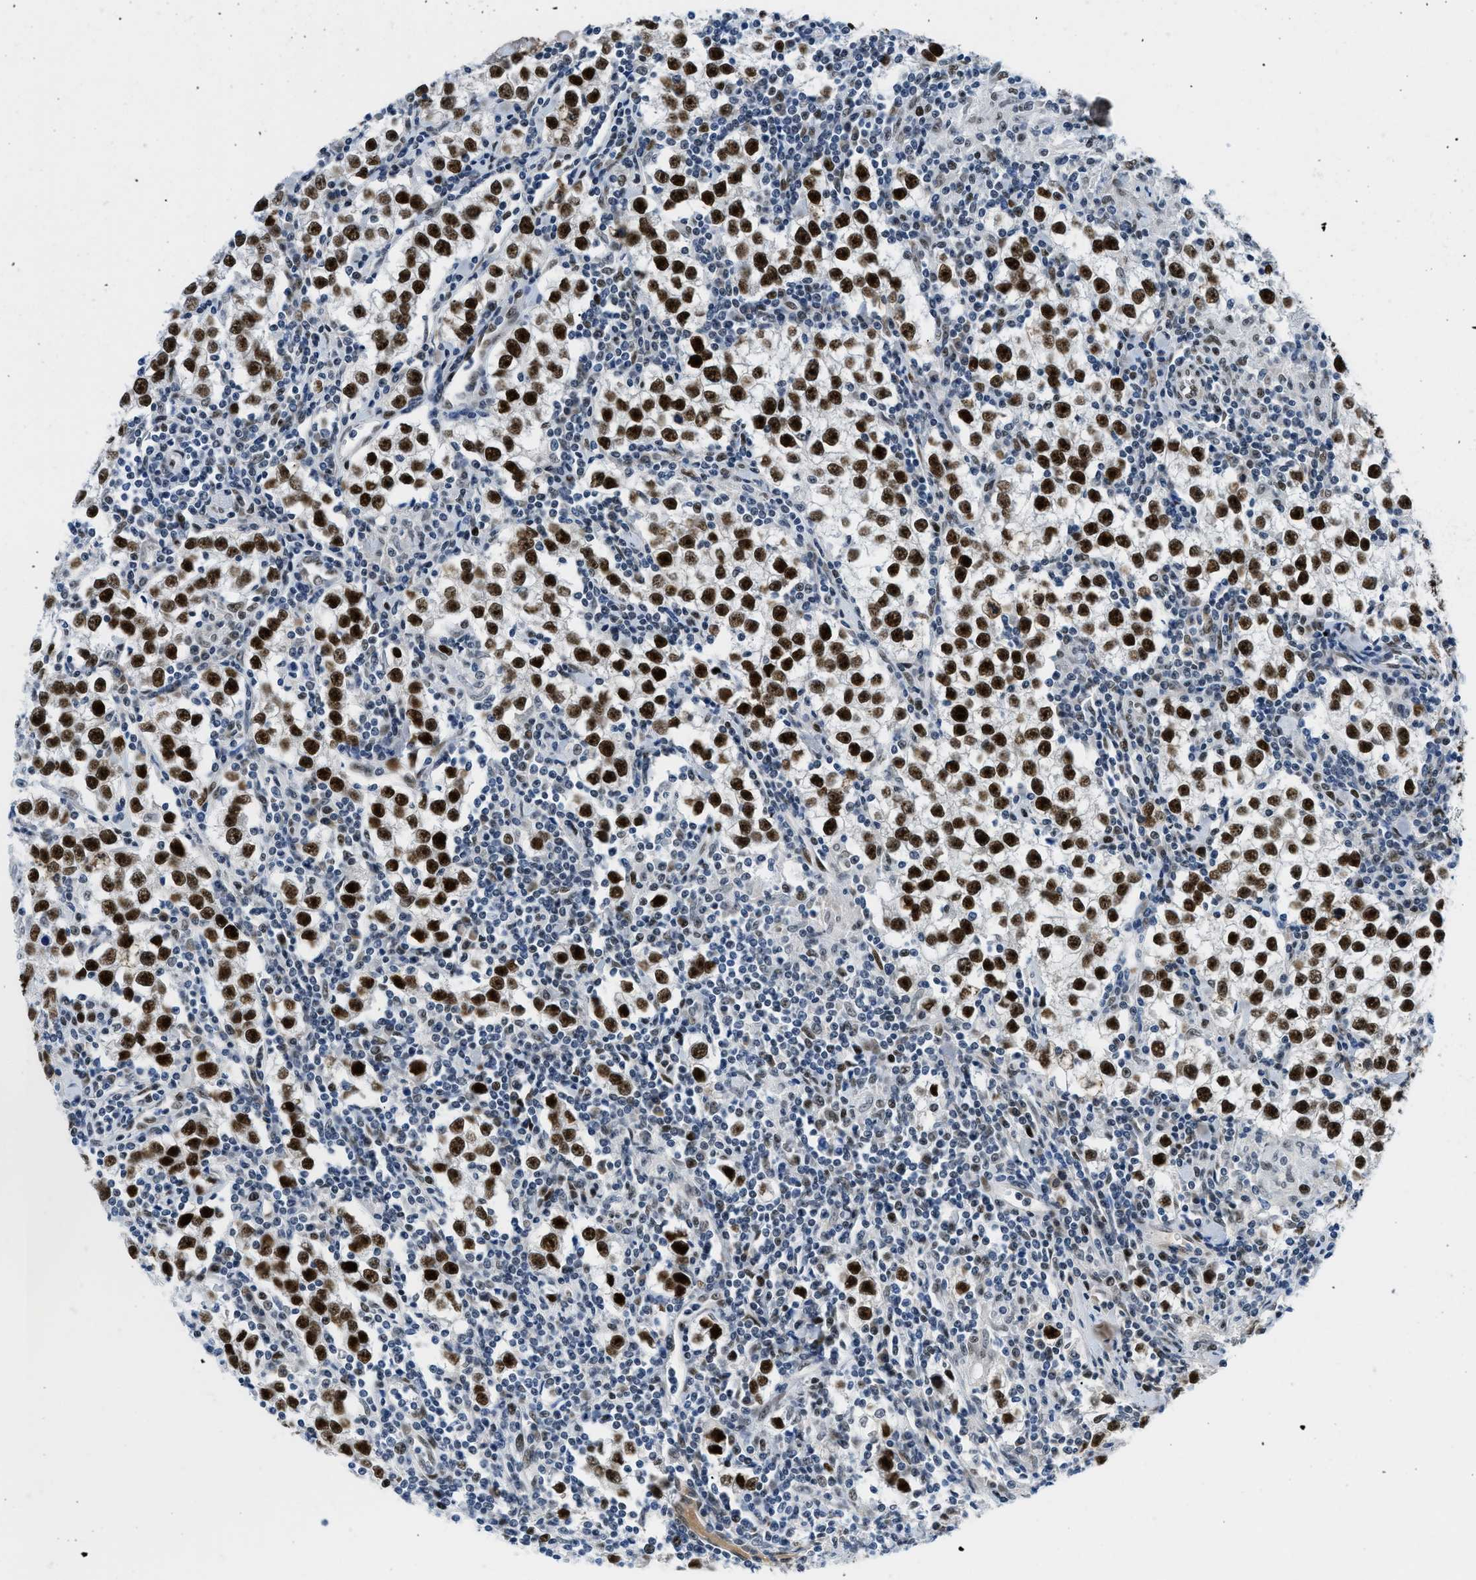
{"staining": {"intensity": "strong", "quantity": ">75%", "location": "nuclear"}, "tissue": "testis cancer", "cell_type": "Tumor cells", "image_type": "cancer", "snomed": [{"axis": "morphology", "description": "Seminoma, NOS"}, {"axis": "morphology", "description": "Carcinoma, Embryonal, NOS"}, {"axis": "topography", "description": "Testis"}], "caption": "Tumor cells demonstrate high levels of strong nuclear positivity in about >75% of cells in human embryonal carcinoma (testis).", "gene": "SMARCAD1", "patient": {"sex": "male", "age": 36}}